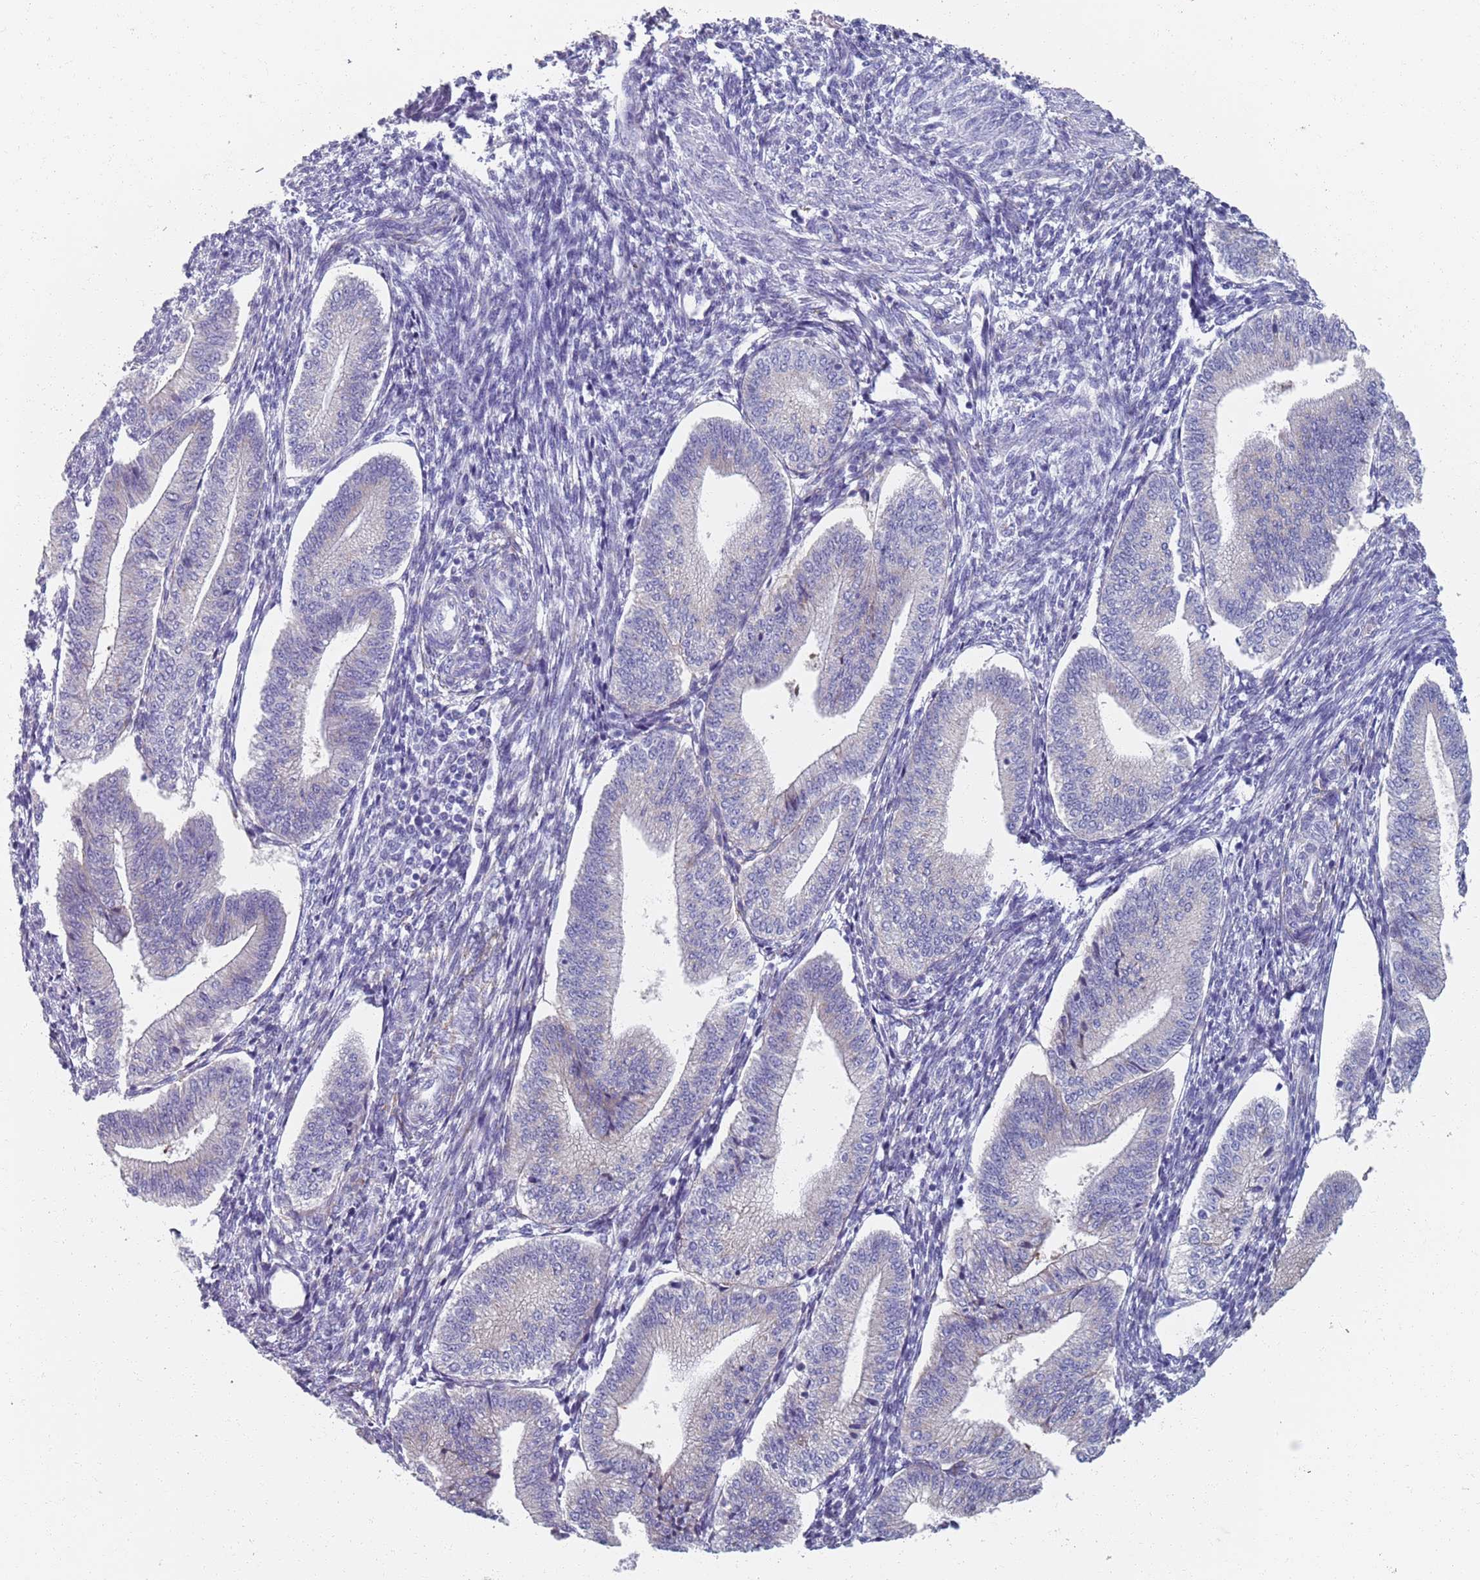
{"staining": {"intensity": "moderate", "quantity": "<25%", "location": "cytoplasmic/membranous"}, "tissue": "endometrium", "cell_type": "Cells in endometrial stroma", "image_type": "normal", "snomed": [{"axis": "morphology", "description": "Normal tissue, NOS"}, {"axis": "topography", "description": "Endometrium"}], "caption": "An image of endometrium stained for a protein exhibits moderate cytoplasmic/membranous brown staining in cells in endometrial stroma. (IHC, brightfield microscopy, high magnification).", "gene": "PLOD1", "patient": {"sex": "female", "age": 34}}